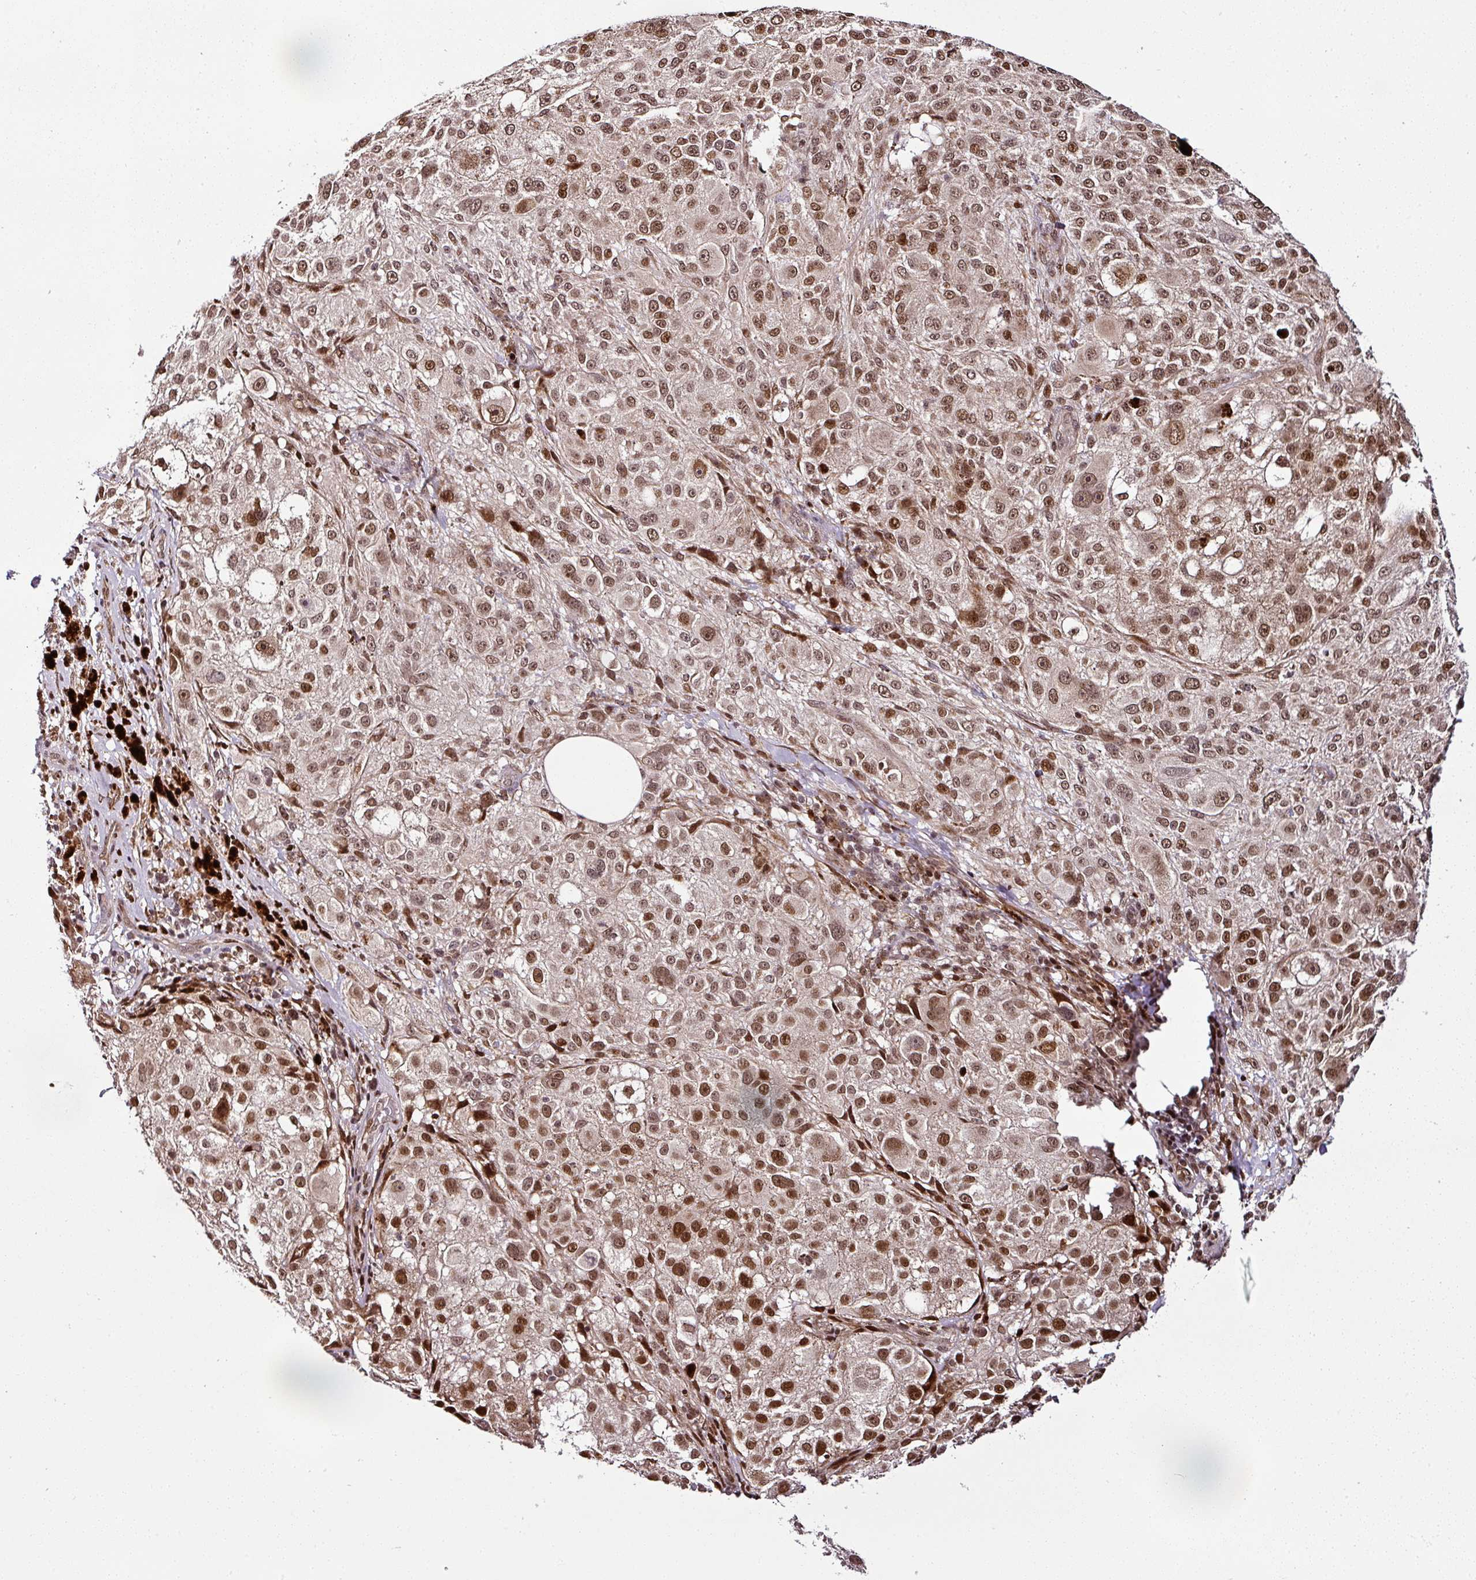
{"staining": {"intensity": "moderate", "quantity": ">75%", "location": "nuclear"}, "tissue": "melanoma", "cell_type": "Tumor cells", "image_type": "cancer", "snomed": [{"axis": "morphology", "description": "Necrosis, NOS"}, {"axis": "morphology", "description": "Malignant melanoma, NOS"}, {"axis": "topography", "description": "Skin"}], "caption": "Malignant melanoma stained for a protein displays moderate nuclear positivity in tumor cells.", "gene": "COPRS", "patient": {"sex": "female", "age": 87}}